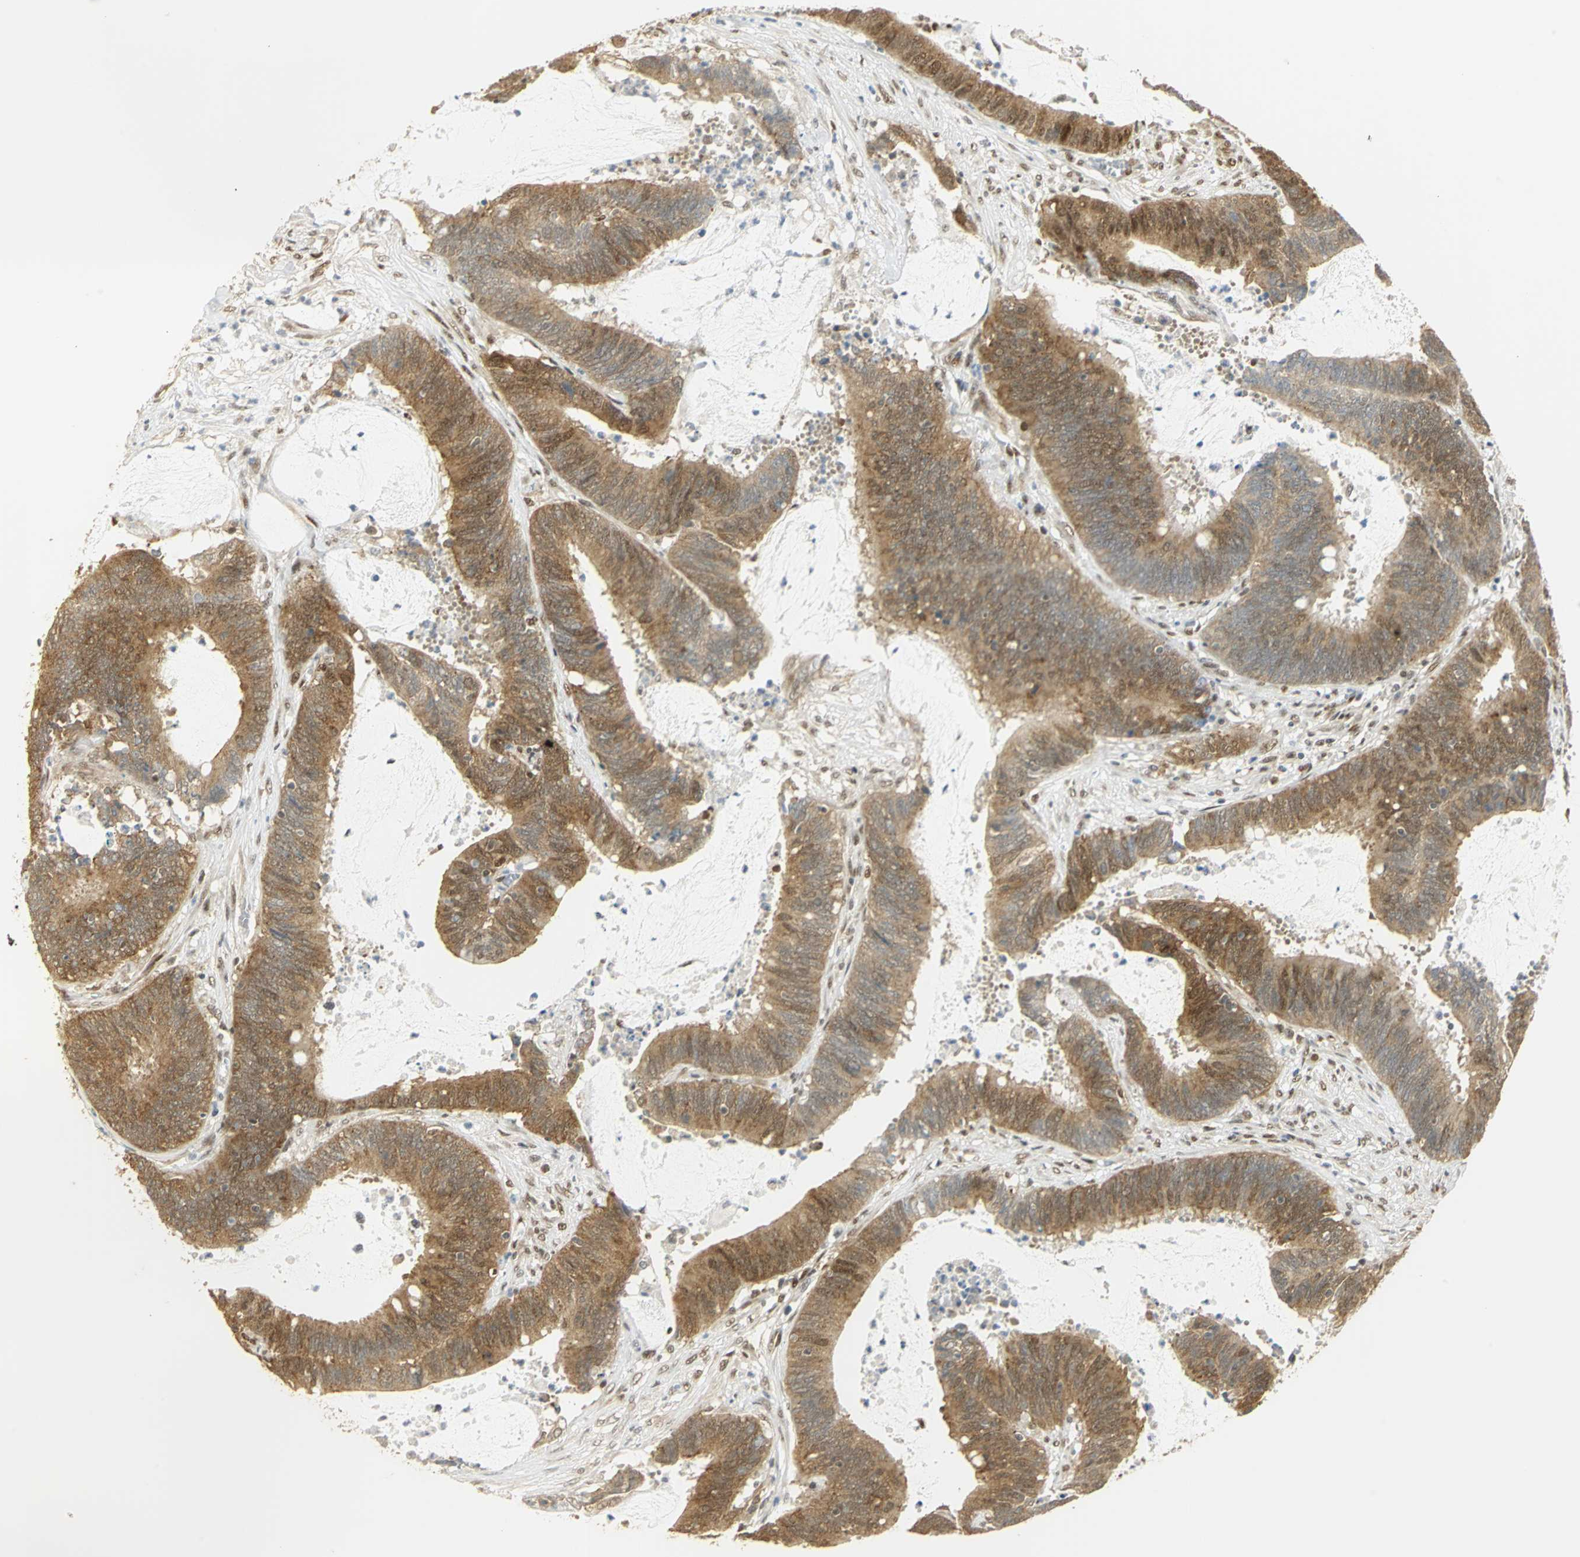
{"staining": {"intensity": "moderate", "quantity": ">75%", "location": "cytoplasmic/membranous"}, "tissue": "colorectal cancer", "cell_type": "Tumor cells", "image_type": "cancer", "snomed": [{"axis": "morphology", "description": "Adenocarcinoma, NOS"}, {"axis": "topography", "description": "Rectum"}], "caption": "Colorectal cancer stained for a protein (brown) demonstrates moderate cytoplasmic/membranous positive positivity in approximately >75% of tumor cells.", "gene": "DDX5", "patient": {"sex": "female", "age": 66}}